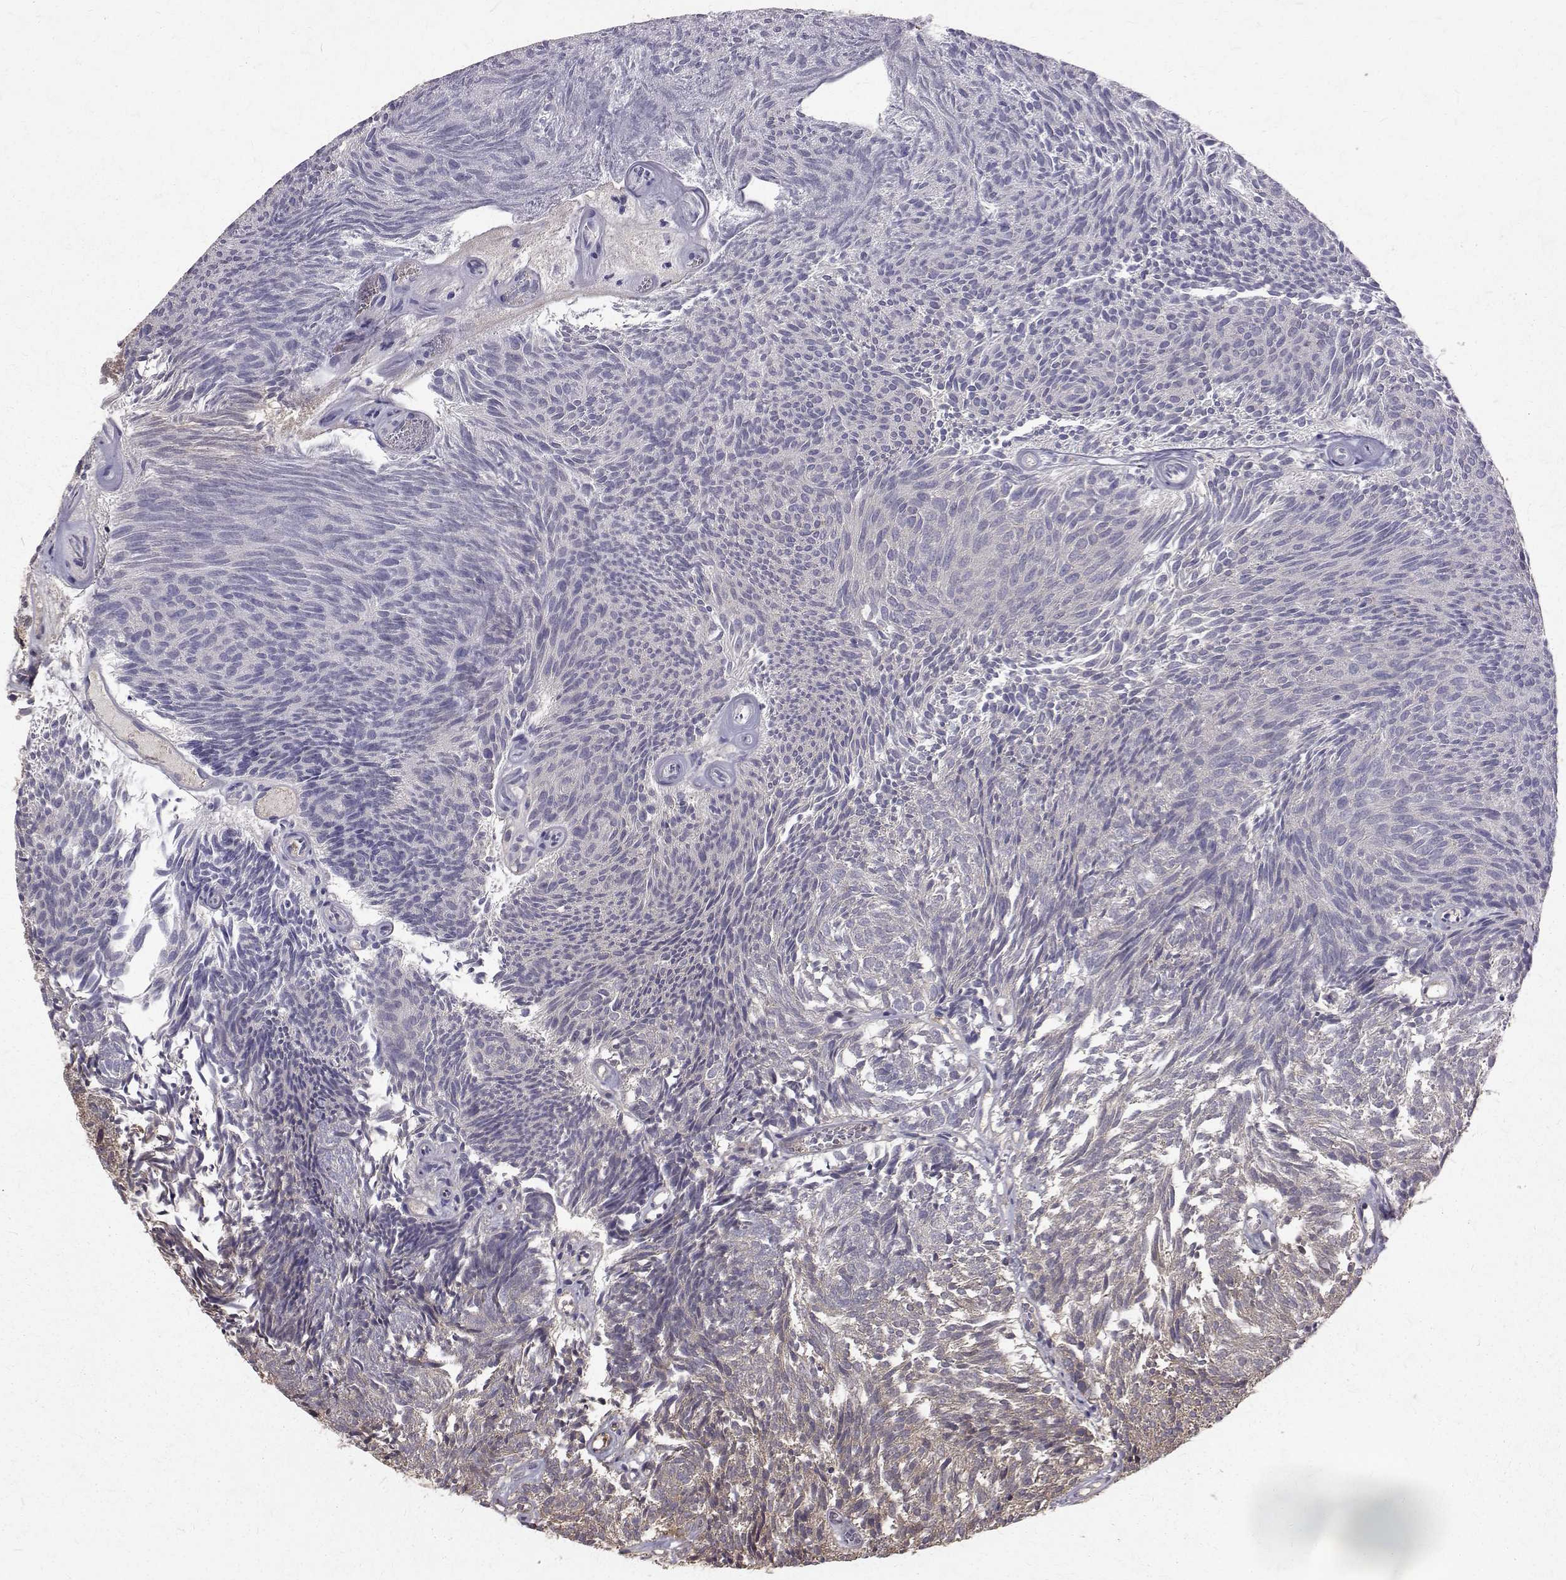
{"staining": {"intensity": "weak", "quantity": "25%-75%", "location": "cytoplasmic/membranous"}, "tissue": "urothelial cancer", "cell_type": "Tumor cells", "image_type": "cancer", "snomed": [{"axis": "morphology", "description": "Urothelial carcinoma, Low grade"}, {"axis": "topography", "description": "Urinary bladder"}], "caption": "An image of low-grade urothelial carcinoma stained for a protein shows weak cytoplasmic/membranous brown staining in tumor cells.", "gene": "FARSB", "patient": {"sex": "male", "age": 77}}